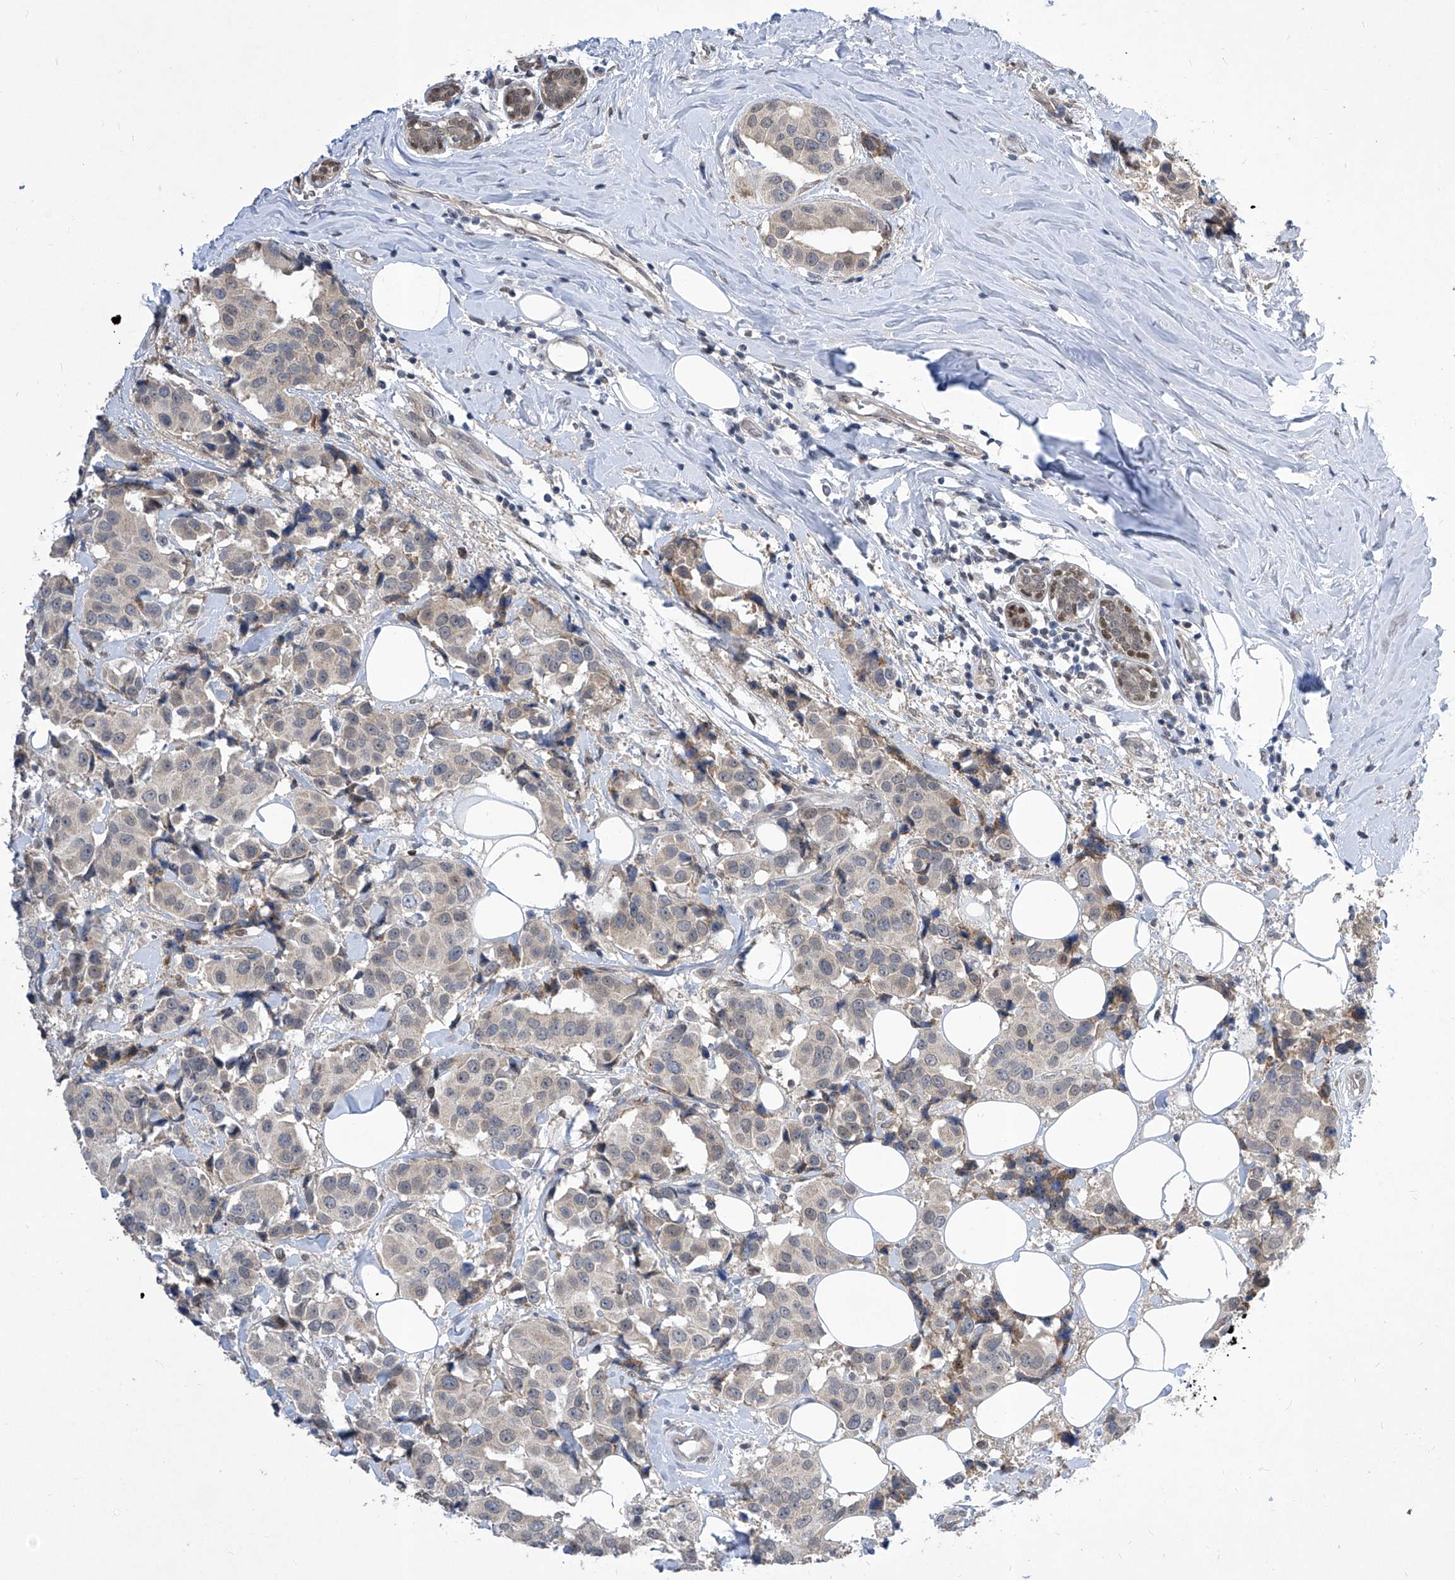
{"staining": {"intensity": "weak", "quantity": "<25%", "location": "cytoplasmic/membranous"}, "tissue": "breast cancer", "cell_type": "Tumor cells", "image_type": "cancer", "snomed": [{"axis": "morphology", "description": "Normal tissue, NOS"}, {"axis": "morphology", "description": "Duct carcinoma"}, {"axis": "topography", "description": "Breast"}], "caption": "Immunohistochemistry of human breast cancer (invasive ductal carcinoma) demonstrates no positivity in tumor cells.", "gene": "CETN2", "patient": {"sex": "female", "age": 39}}